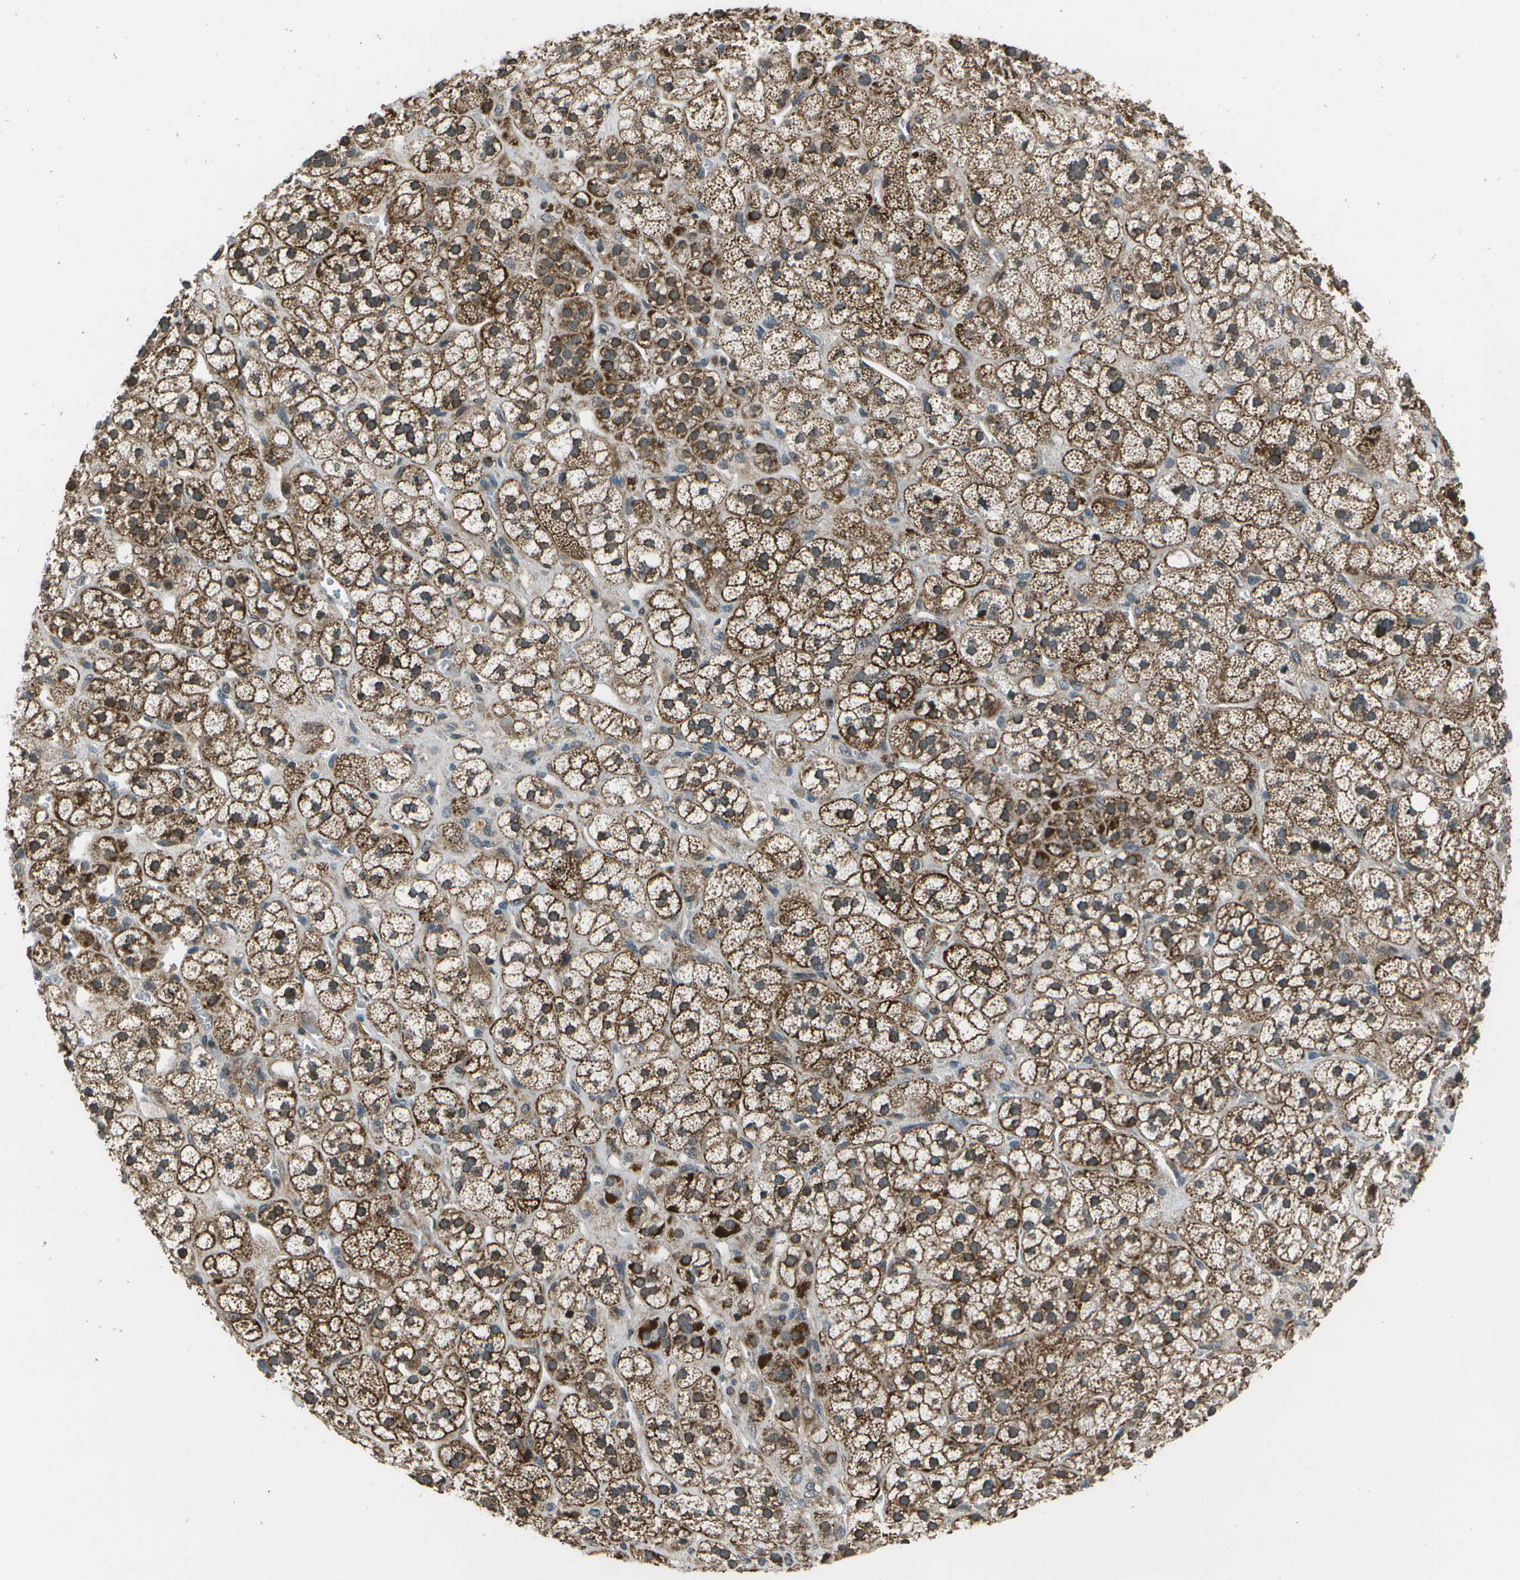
{"staining": {"intensity": "strong", "quantity": ">75%", "location": "cytoplasmic/membranous"}, "tissue": "adrenal gland", "cell_type": "Glandular cells", "image_type": "normal", "snomed": [{"axis": "morphology", "description": "Normal tissue, NOS"}, {"axis": "topography", "description": "Adrenal gland"}], "caption": "A brown stain labels strong cytoplasmic/membranous expression of a protein in glandular cells of normal adrenal gland. (Brightfield microscopy of DAB IHC at high magnification).", "gene": "EIF2AK1", "patient": {"sex": "male", "age": 56}}